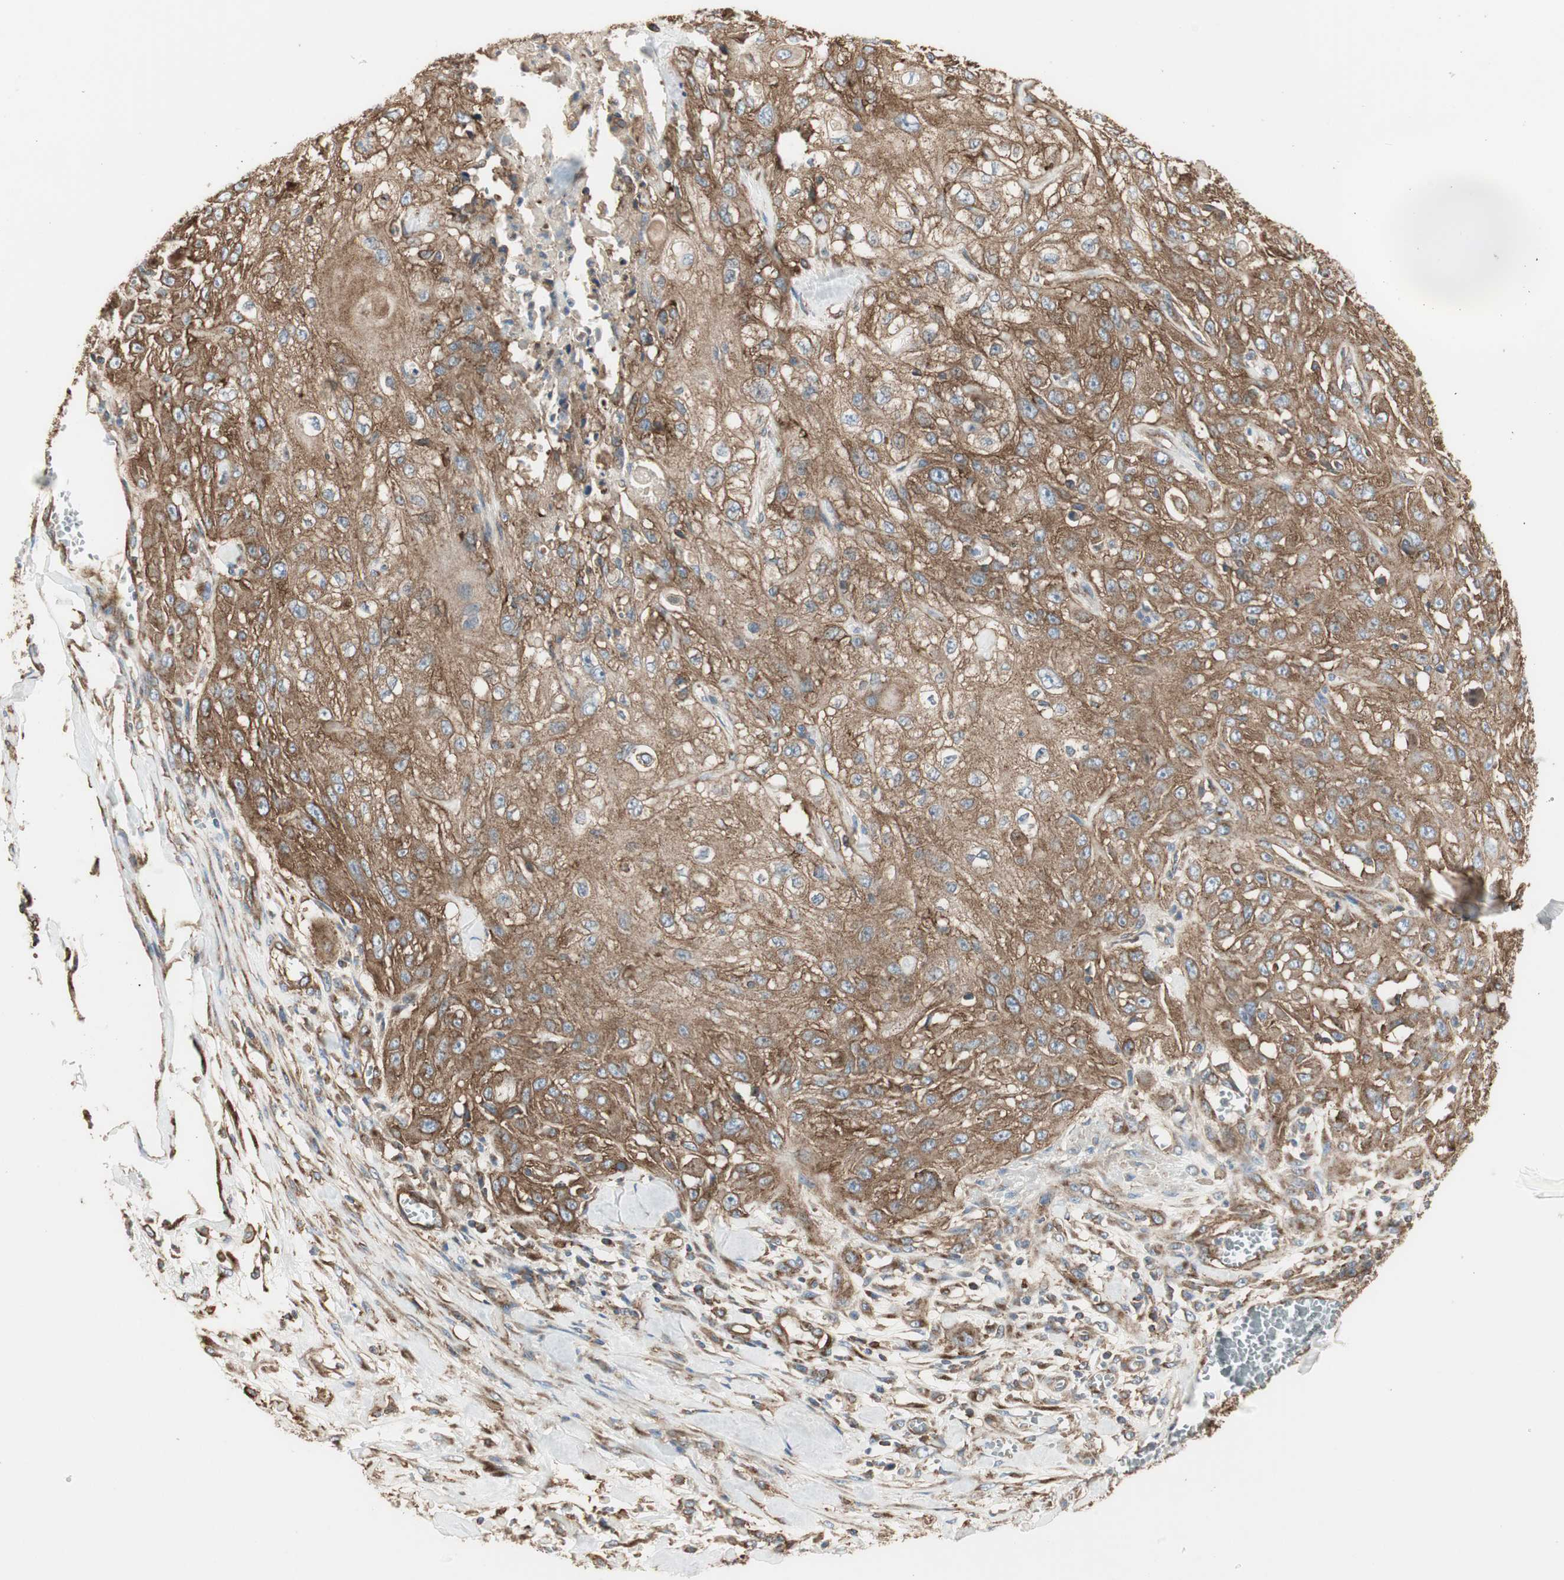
{"staining": {"intensity": "strong", "quantity": ">75%", "location": "cytoplasmic/membranous"}, "tissue": "skin cancer", "cell_type": "Tumor cells", "image_type": "cancer", "snomed": [{"axis": "morphology", "description": "Squamous cell carcinoma, NOS"}, {"axis": "morphology", "description": "Squamous cell carcinoma, metastatic, NOS"}, {"axis": "topography", "description": "Skin"}, {"axis": "topography", "description": "Lymph node"}], "caption": "Human skin metastatic squamous cell carcinoma stained for a protein (brown) exhibits strong cytoplasmic/membranous positive staining in approximately >75% of tumor cells.", "gene": "H6PD", "patient": {"sex": "male", "age": 75}}